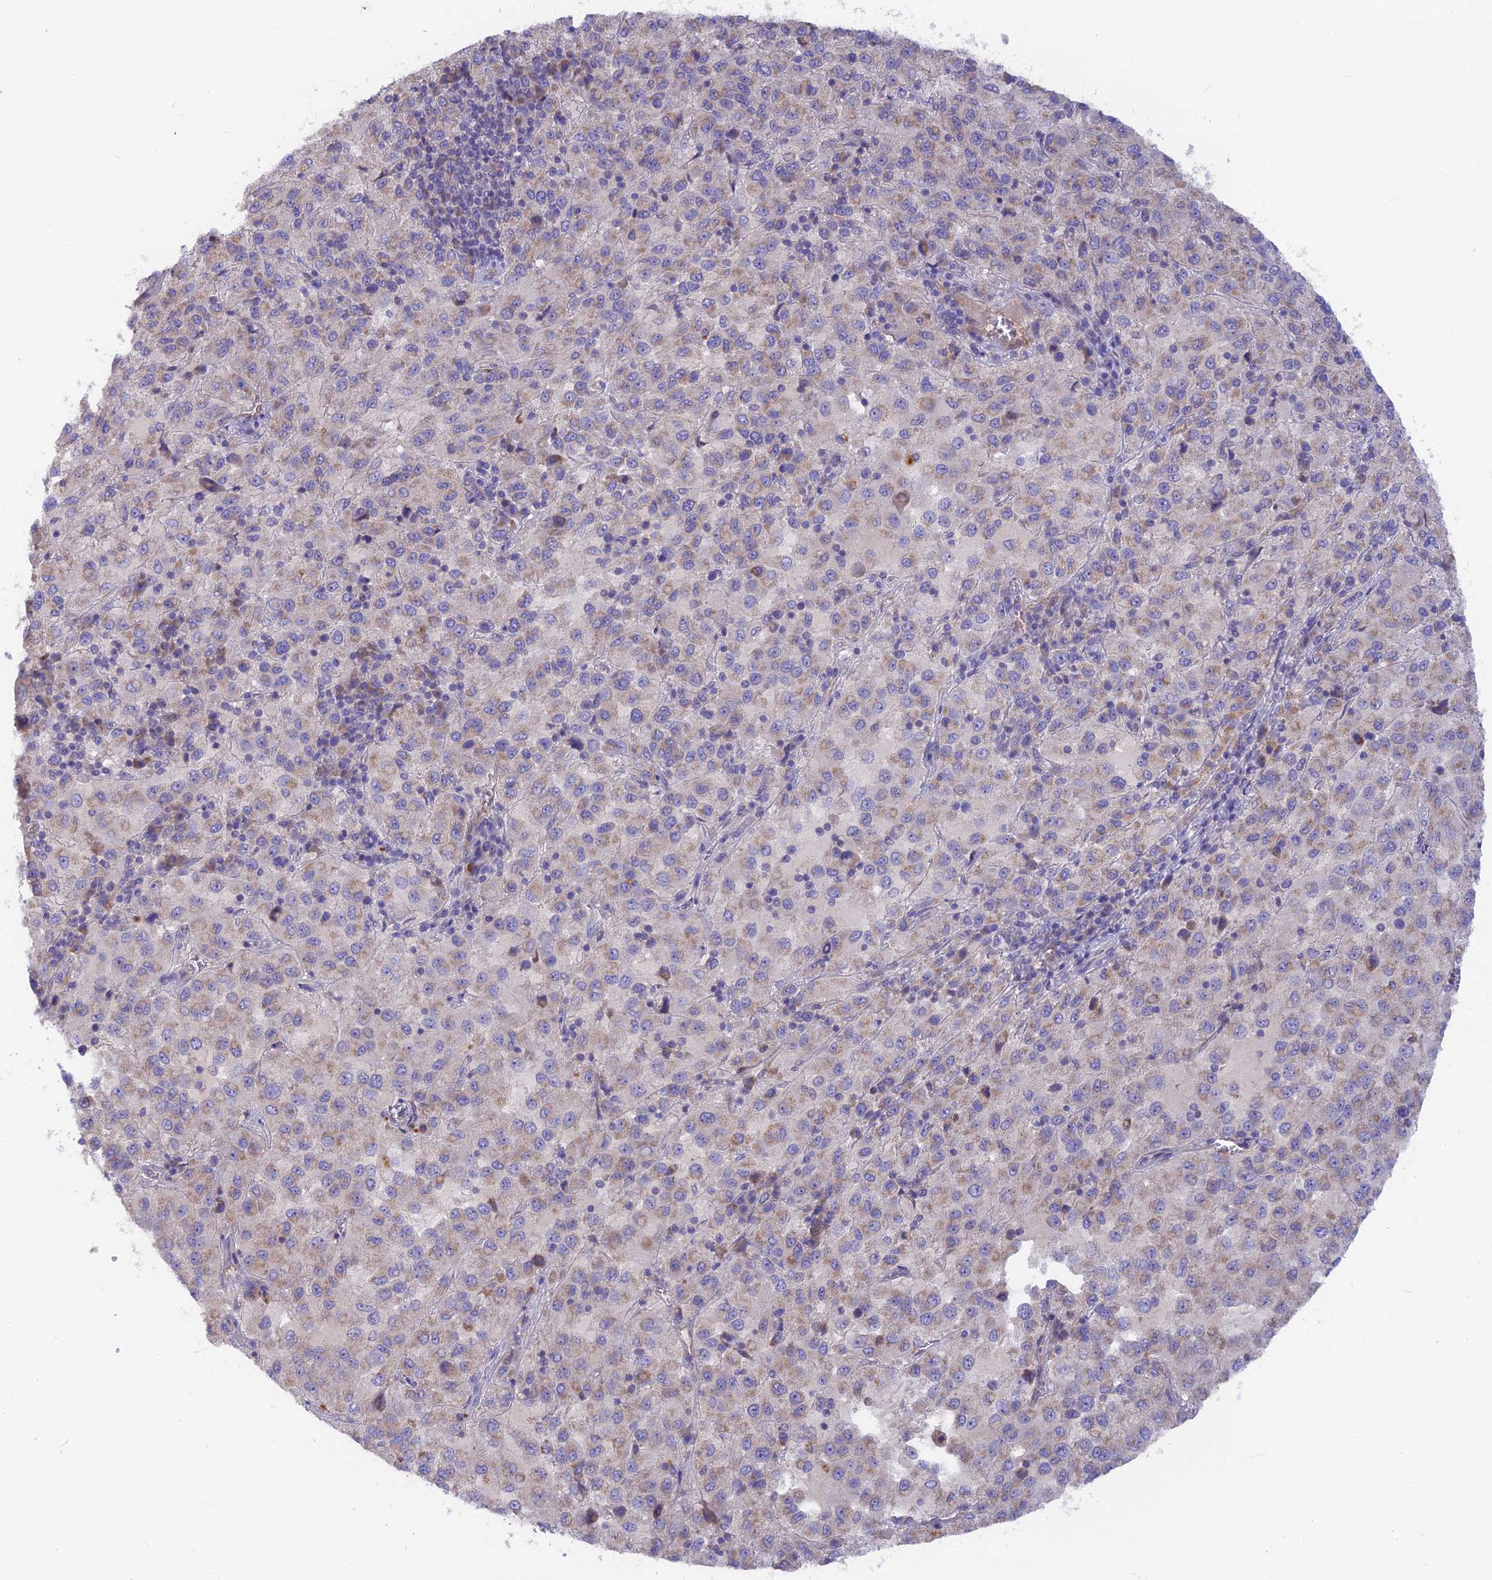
{"staining": {"intensity": "weak", "quantity": "25%-75%", "location": "cytoplasmic/membranous"}, "tissue": "melanoma", "cell_type": "Tumor cells", "image_type": "cancer", "snomed": [{"axis": "morphology", "description": "Malignant melanoma, Metastatic site"}, {"axis": "topography", "description": "Lung"}], "caption": "Brown immunohistochemical staining in malignant melanoma (metastatic site) reveals weak cytoplasmic/membranous staining in about 25%-75% of tumor cells. The staining was performed using DAB (3,3'-diaminobenzidine) to visualize the protein expression in brown, while the nuclei were stained in blue with hematoxylin (Magnification: 20x).", "gene": "PZP", "patient": {"sex": "male", "age": 64}}